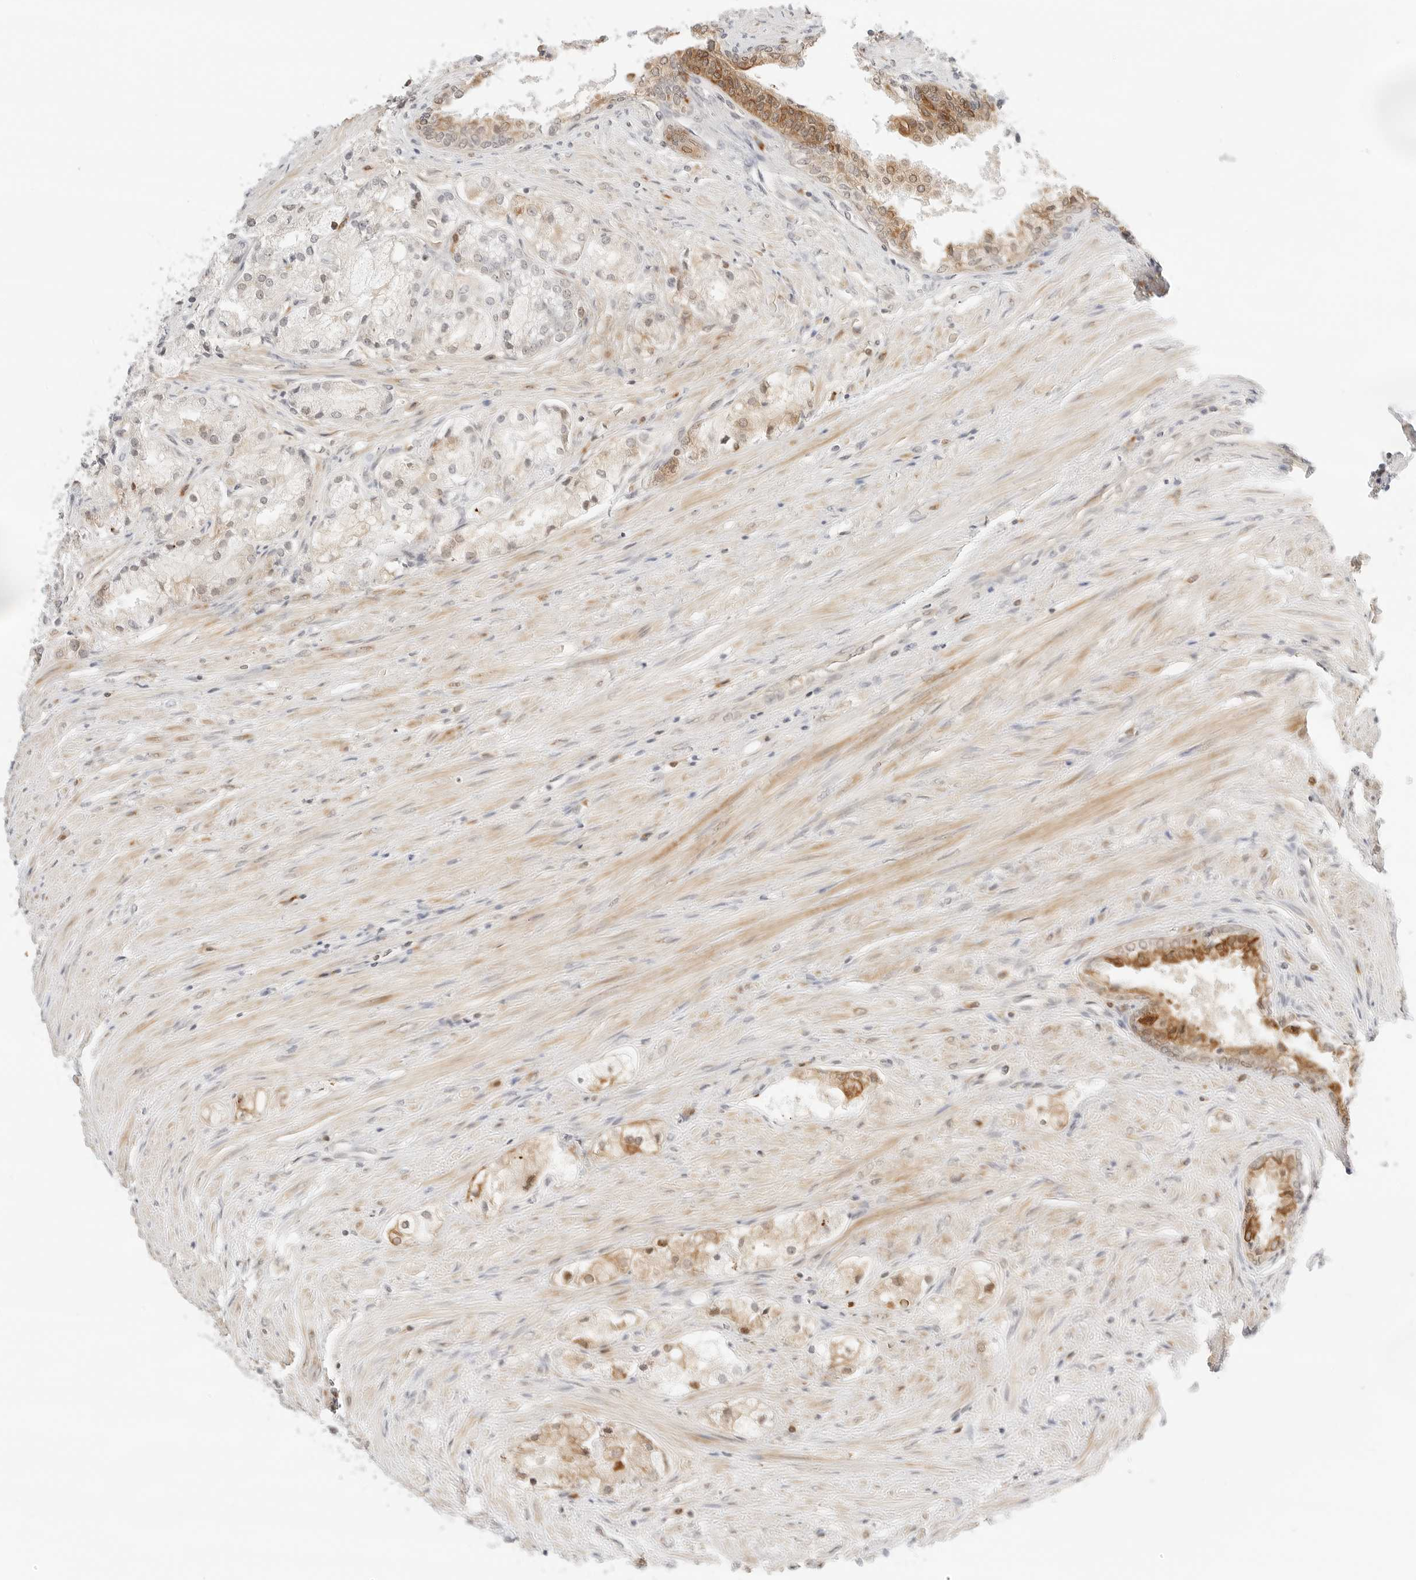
{"staining": {"intensity": "moderate", "quantity": "<25%", "location": "cytoplasmic/membranous"}, "tissue": "prostate cancer", "cell_type": "Tumor cells", "image_type": "cancer", "snomed": [{"axis": "morphology", "description": "Adenocarcinoma, High grade"}, {"axis": "topography", "description": "Prostate"}], "caption": "Immunohistochemical staining of human prostate cancer displays moderate cytoplasmic/membranous protein positivity in about <25% of tumor cells.", "gene": "TEKT2", "patient": {"sex": "male", "age": 50}}